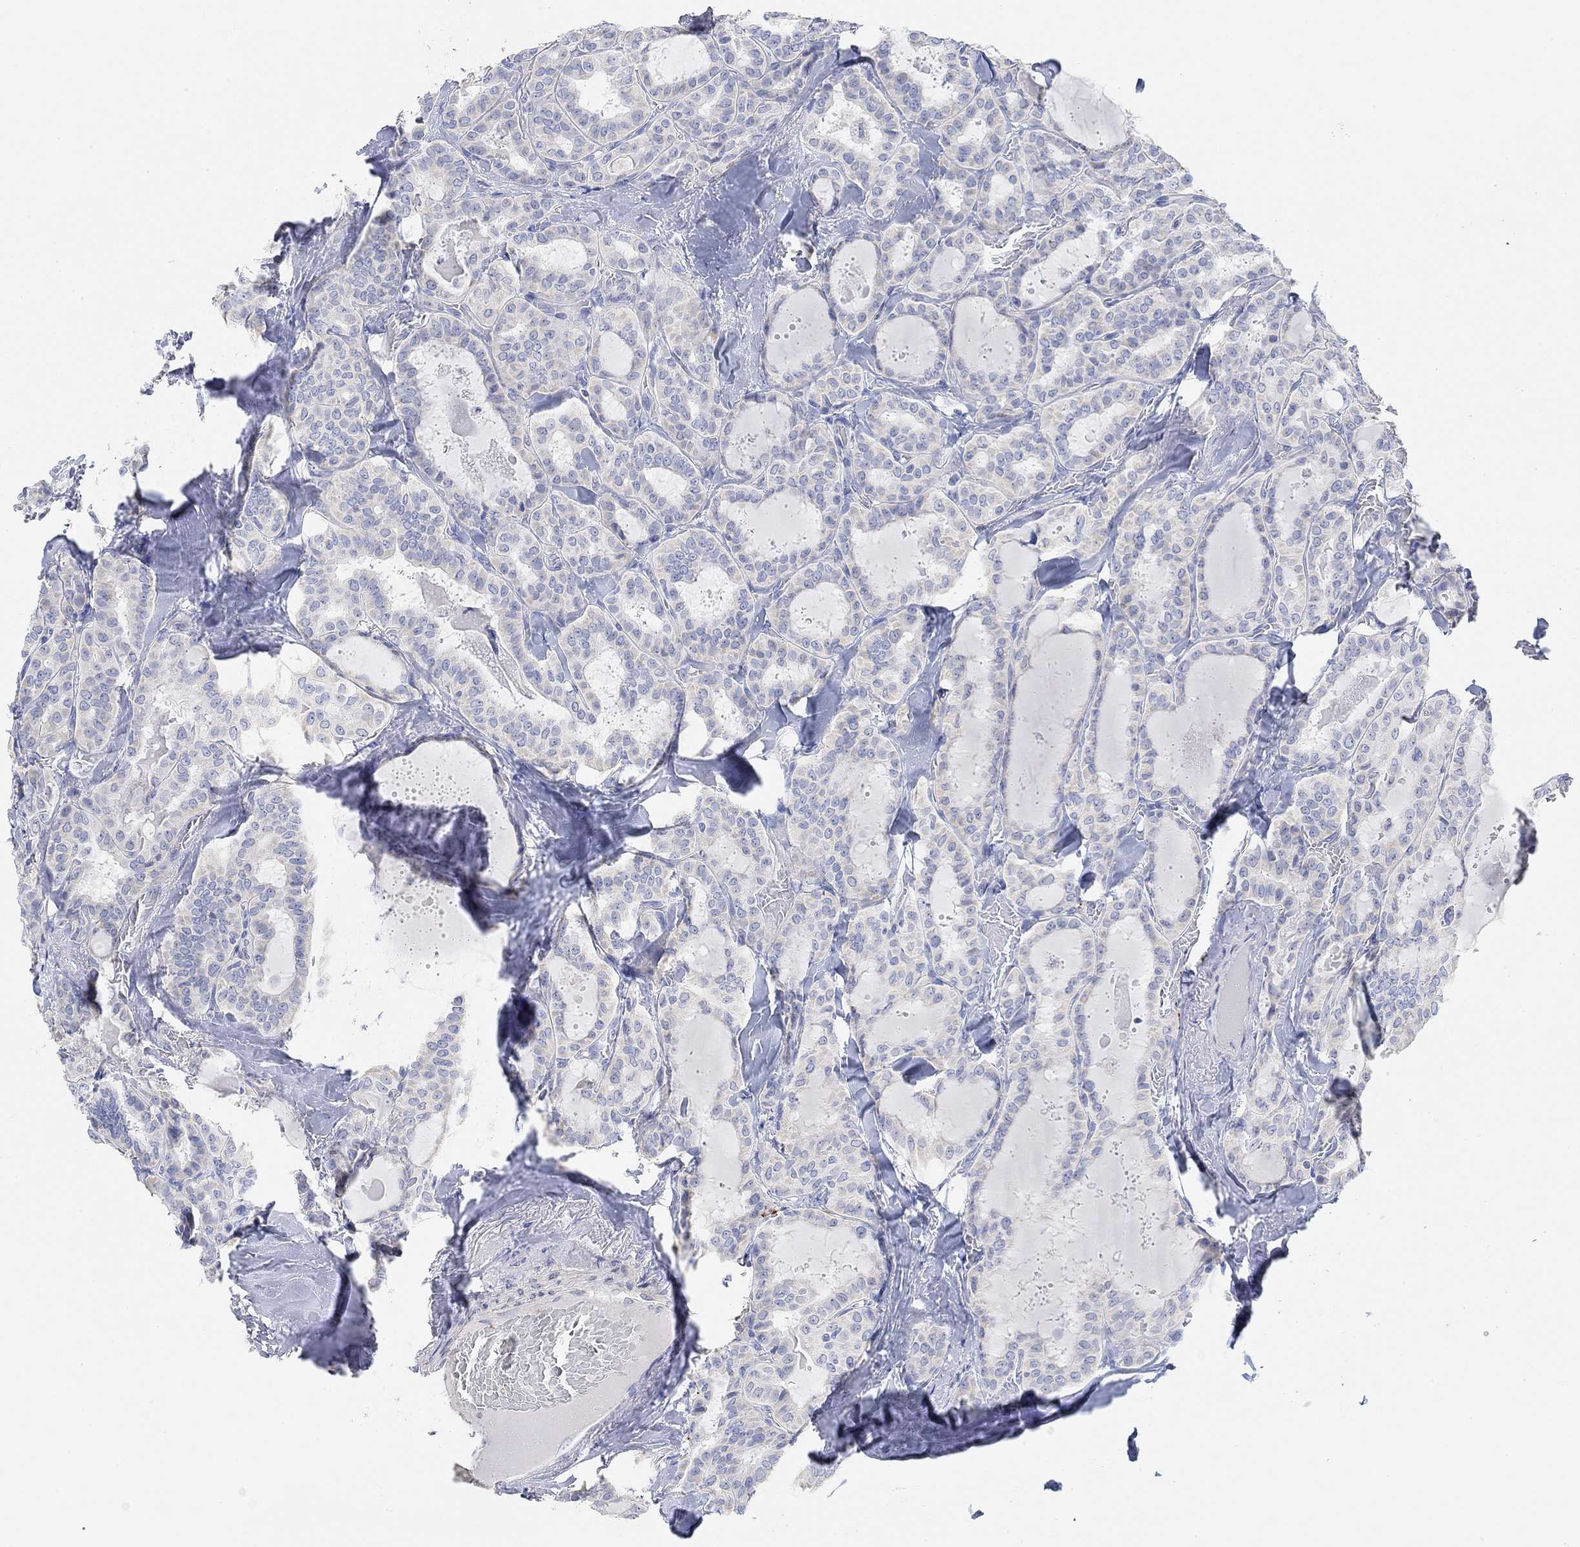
{"staining": {"intensity": "negative", "quantity": "none", "location": "none"}, "tissue": "thyroid cancer", "cell_type": "Tumor cells", "image_type": "cancer", "snomed": [{"axis": "morphology", "description": "Papillary adenocarcinoma, NOS"}, {"axis": "topography", "description": "Thyroid gland"}], "caption": "Protein analysis of thyroid cancer demonstrates no significant expression in tumor cells.", "gene": "VAT1L", "patient": {"sex": "female", "age": 39}}